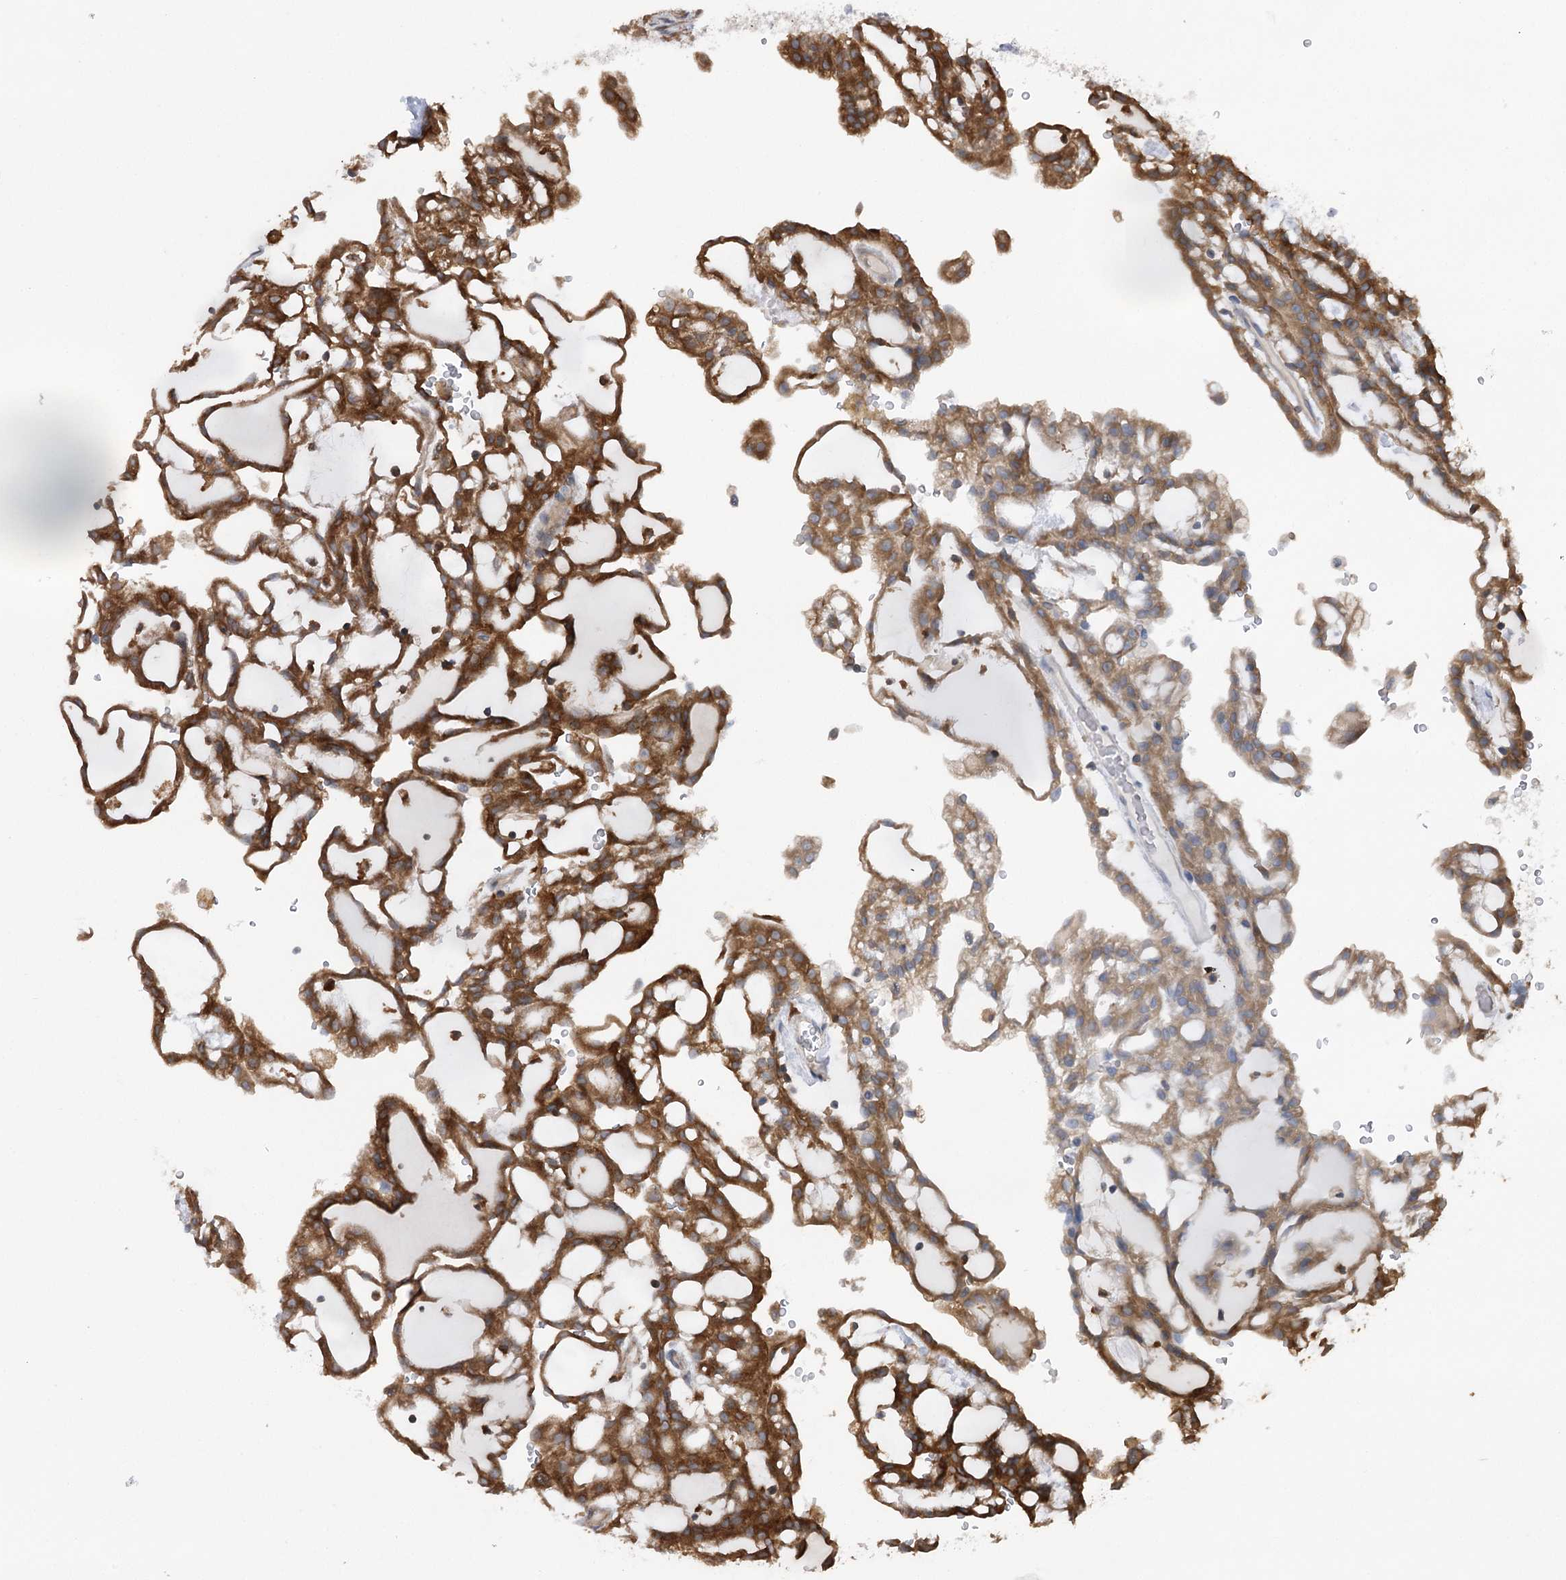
{"staining": {"intensity": "strong", "quantity": ">75%", "location": "cytoplasmic/membranous"}, "tissue": "renal cancer", "cell_type": "Tumor cells", "image_type": "cancer", "snomed": [{"axis": "morphology", "description": "Adenocarcinoma, NOS"}, {"axis": "topography", "description": "Kidney"}], "caption": "Protein expression analysis of renal adenocarcinoma reveals strong cytoplasmic/membranous staining in about >75% of tumor cells.", "gene": "PPP1R21", "patient": {"sex": "male", "age": 63}}